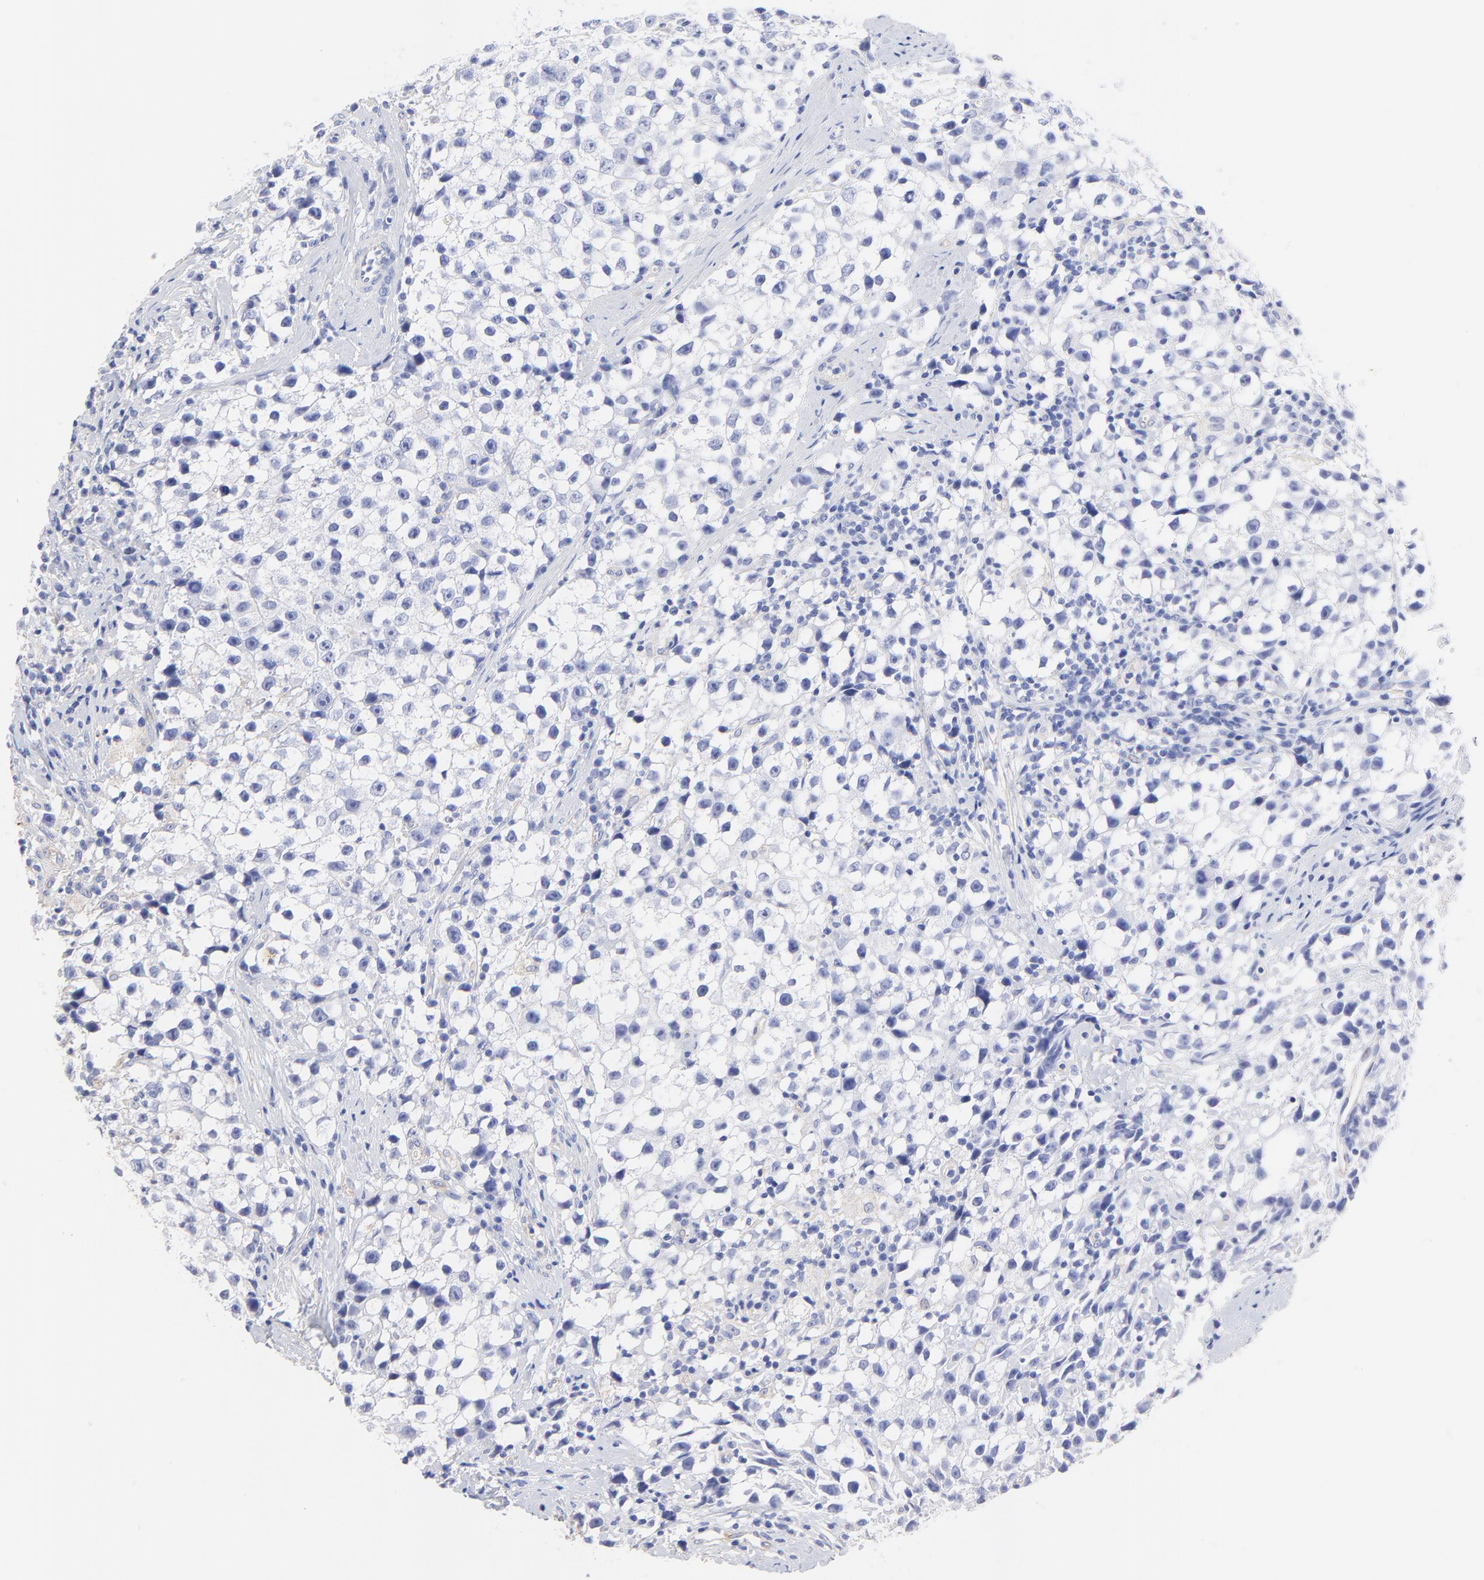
{"staining": {"intensity": "negative", "quantity": "none", "location": "none"}, "tissue": "testis cancer", "cell_type": "Tumor cells", "image_type": "cancer", "snomed": [{"axis": "morphology", "description": "Seminoma, NOS"}, {"axis": "topography", "description": "Testis"}], "caption": "DAB immunohistochemical staining of human testis seminoma exhibits no significant positivity in tumor cells. The staining was performed using DAB to visualize the protein expression in brown, while the nuclei were stained in blue with hematoxylin (Magnification: 20x).", "gene": "ACTRT1", "patient": {"sex": "male", "age": 35}}